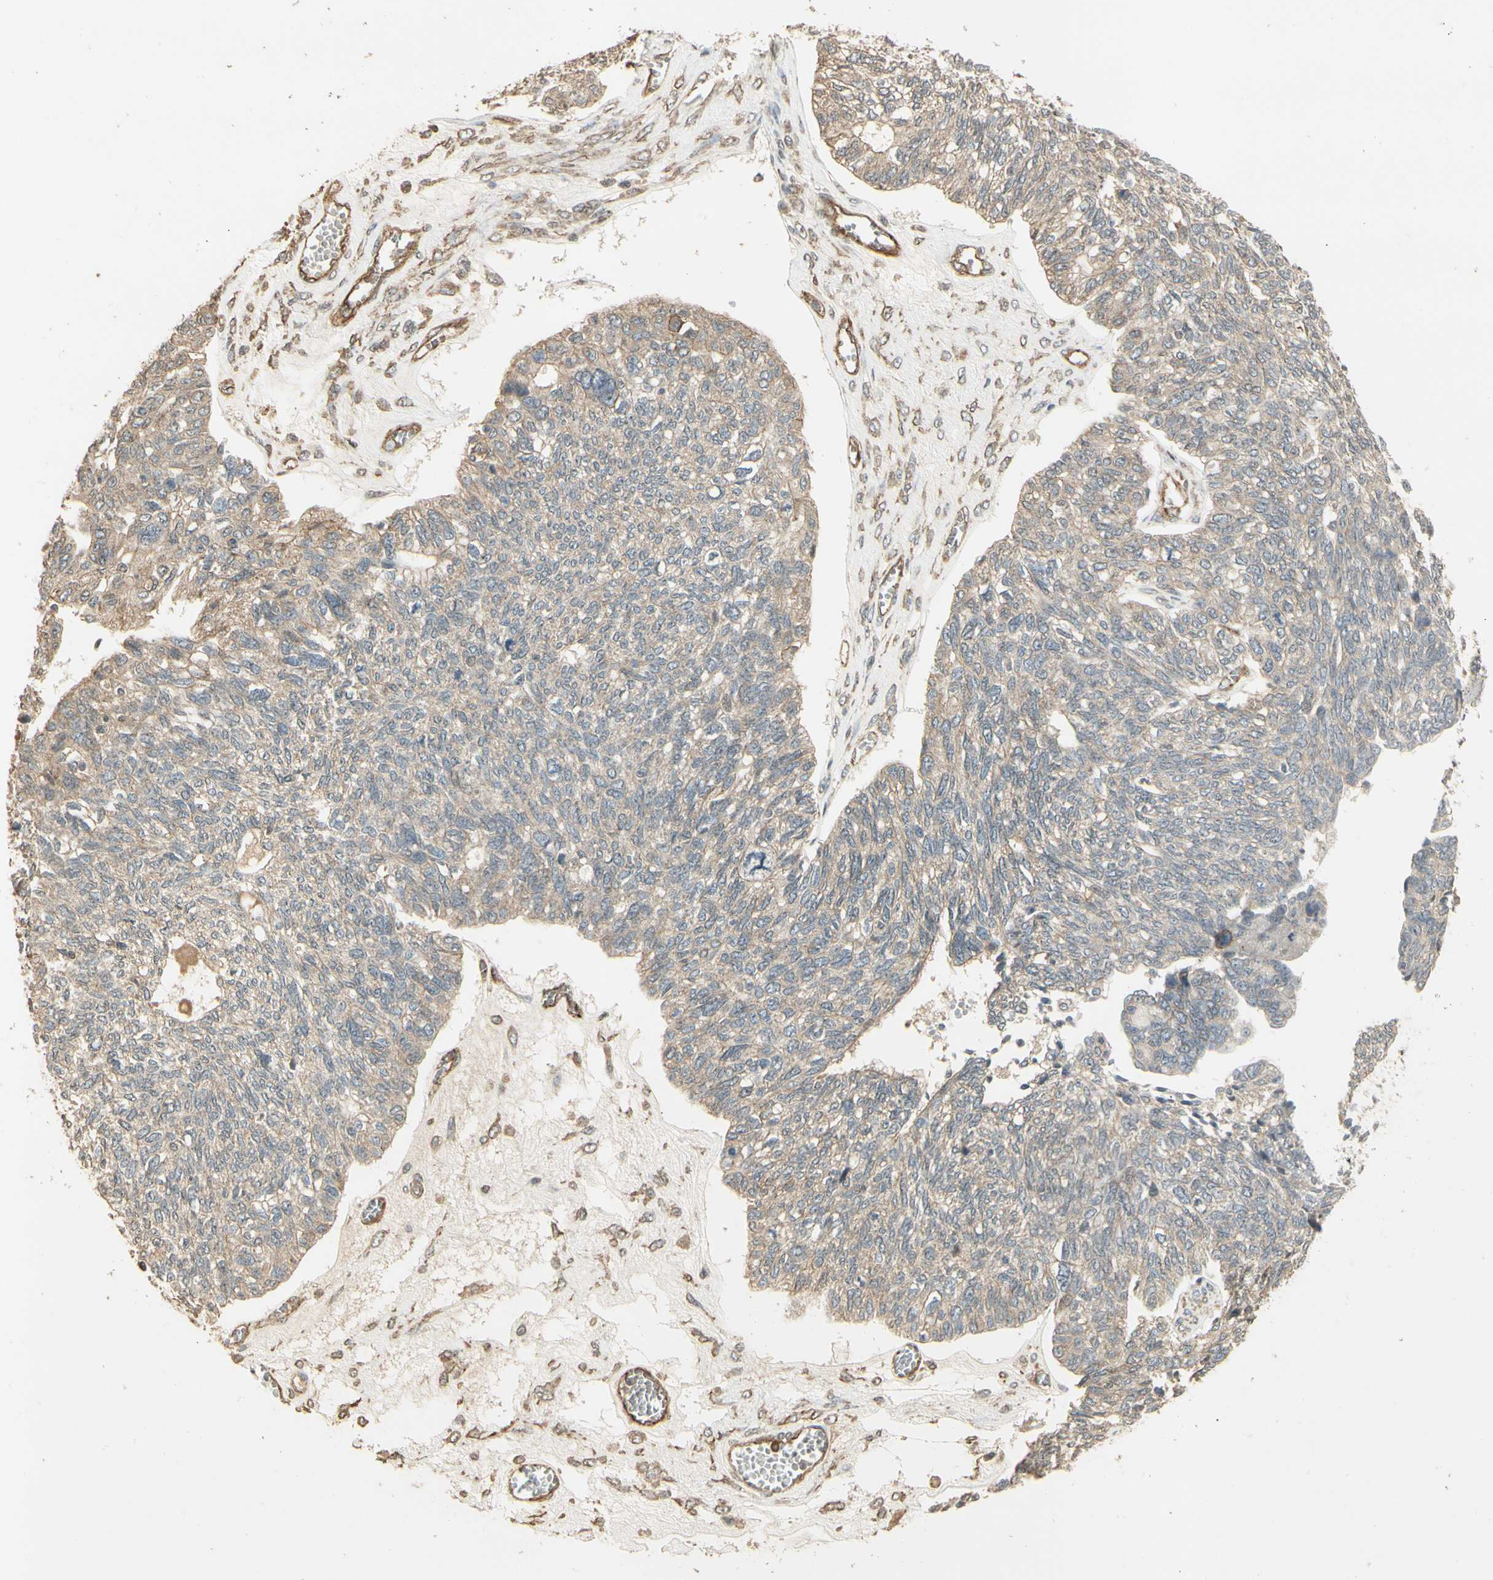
{"staining": {"intensity": "weak", "quantity": "25%-75%", "location": "cytoplasmic/membranous"}, "tissue": "ovarian cancer", "cell_type": "Tumor cells", "image_type": "cancer", "snomed": [{"axis": "morphology", "description": "Cystadenocarcinoma, serous, NOS"}, {"axis": "topography", "description": "Ovary"}], "caption": "Ovarian cancer stained with a protein marker reveals weak staining in tumor cells.", "gene": "RNF180", "patient": {"sex": "female", "age": 79}}